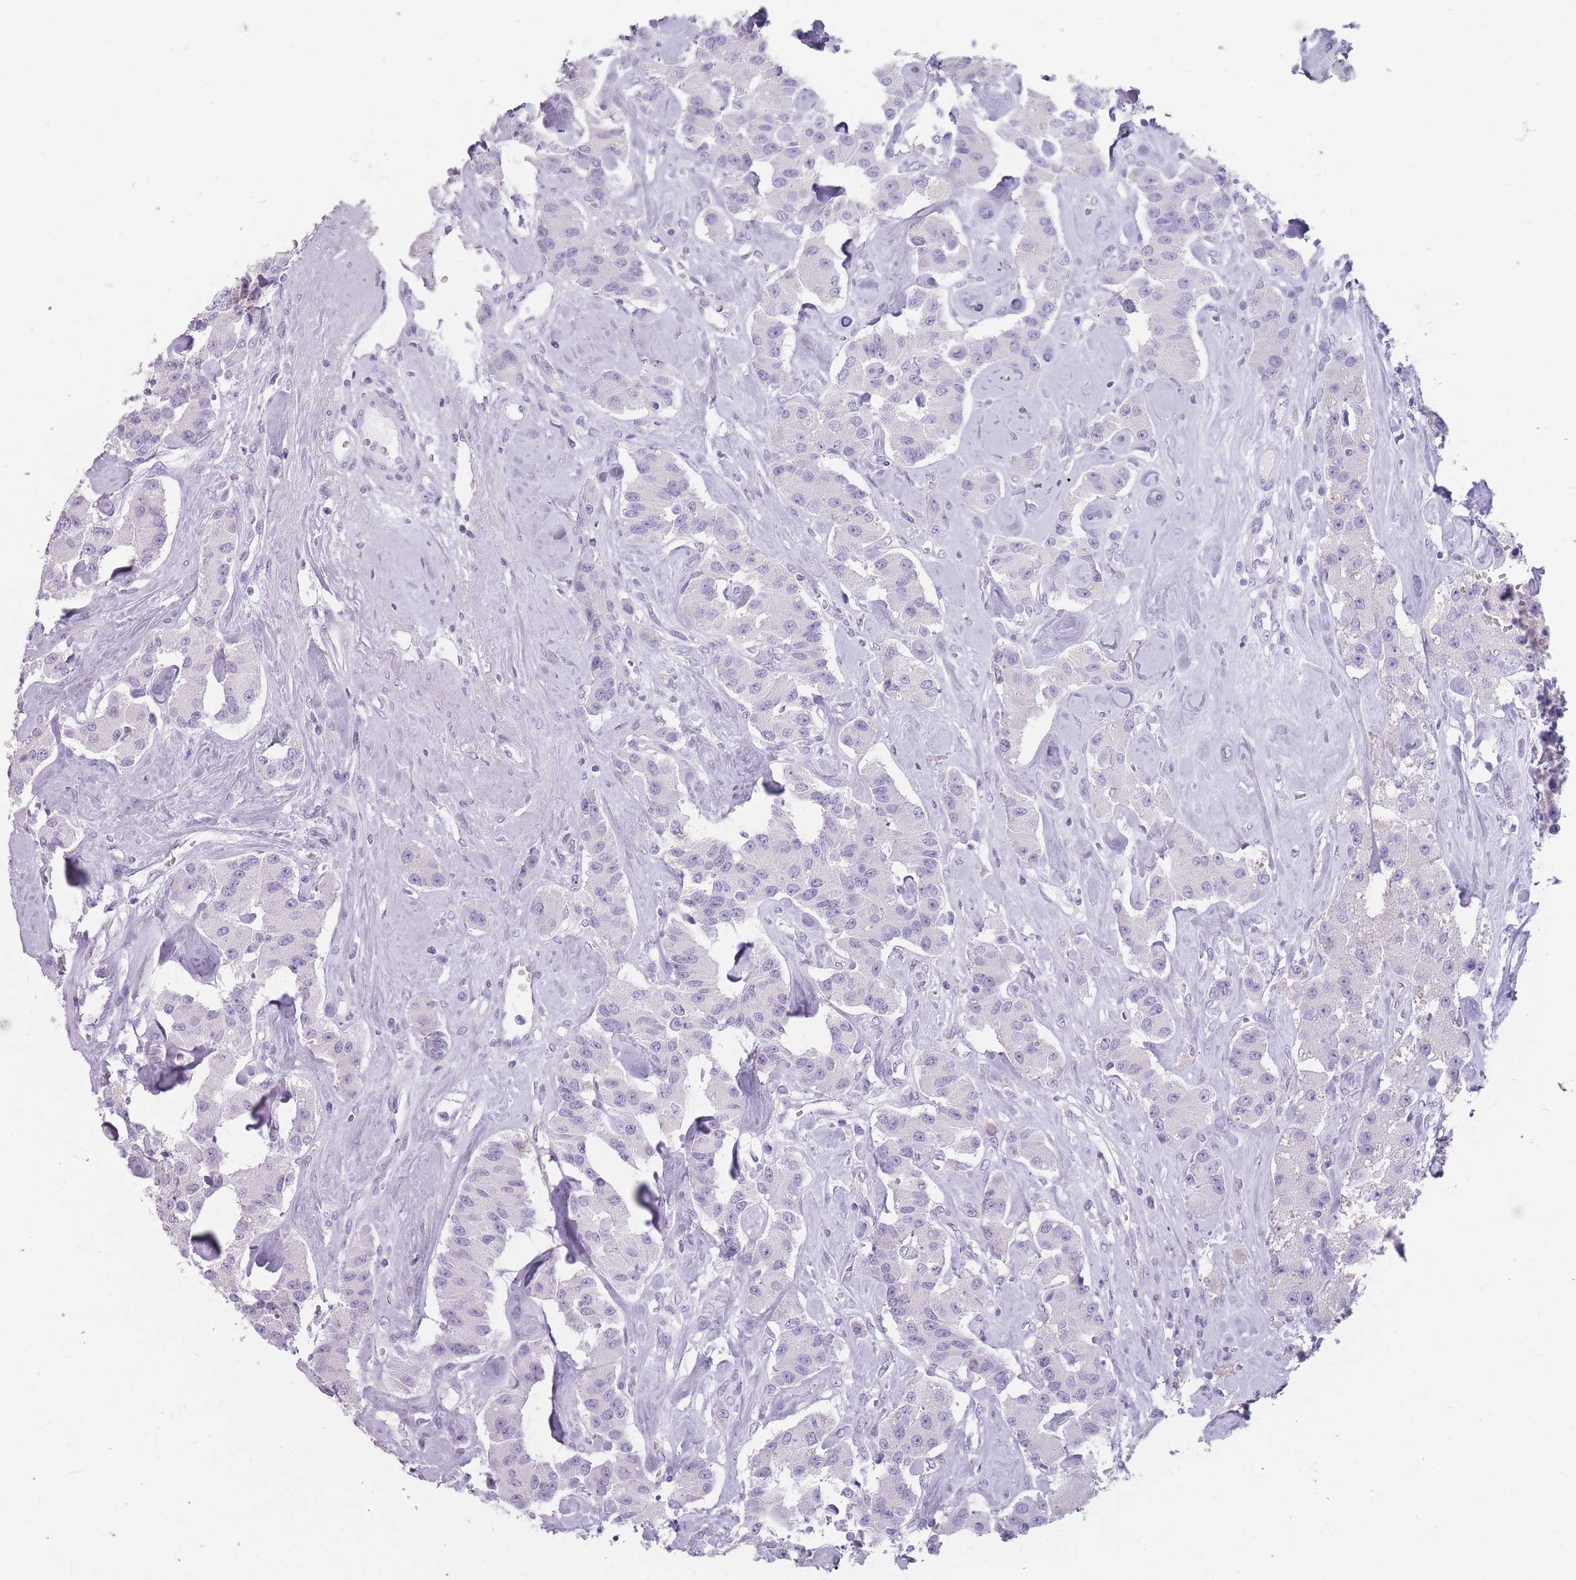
{"staining": {"intensity": "negative", "quantity": "none", "location": "none"}, "tissue": "carcinoid", "cell_type": "Tumor cells", "image_type": "cancer", "snomed": [{"axis": "morphology", "description": "Carcinoid, malignant, NOS"}, {"axis": "topography", "description": "Pancreas"}], "caption": "Tumor cells show no significant protein positivity in carcinoid.", "gene": "CCNO", "patient": {"sex": "male", "age": 41}}